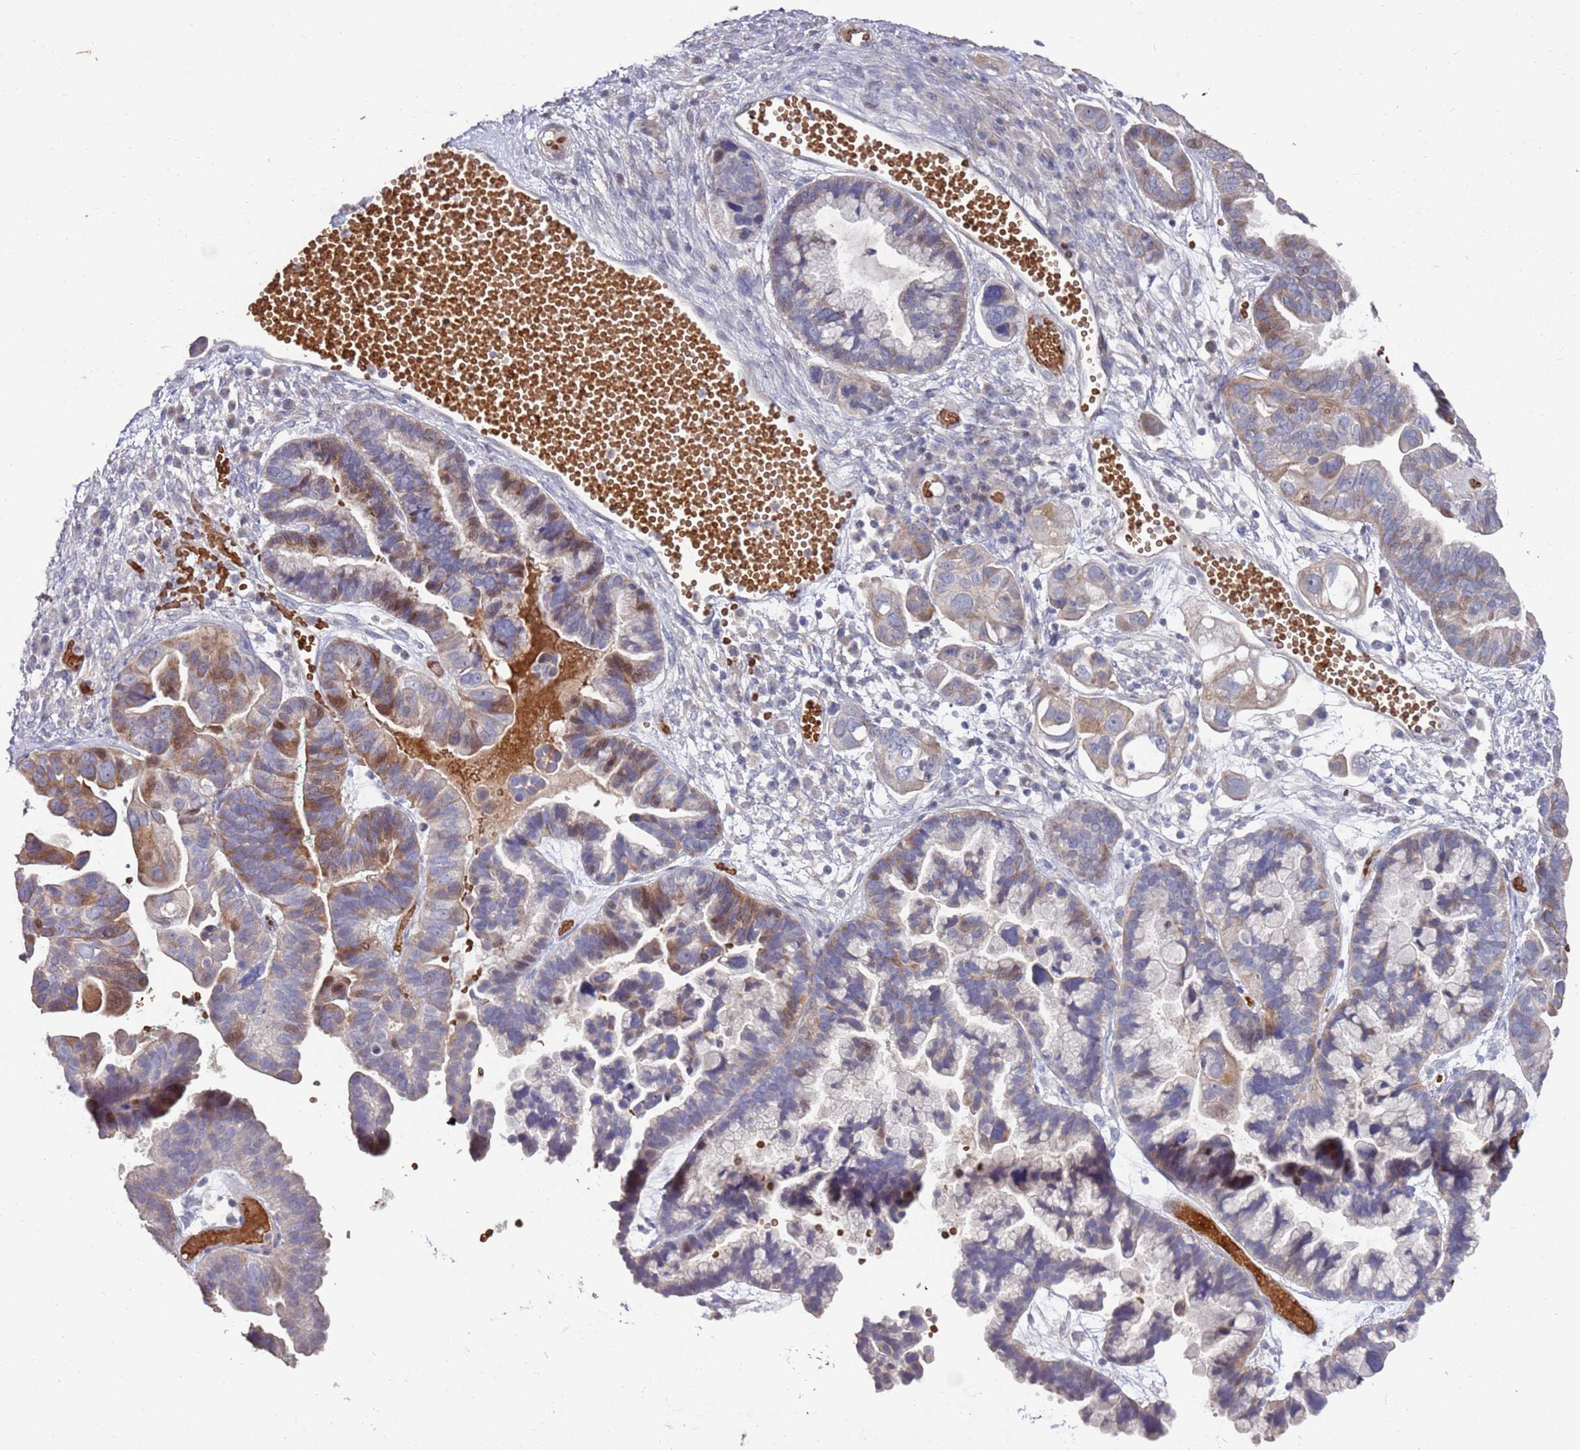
{"staining": {"intensity": "moderate", "quantity": "25%-75%", "location": "cytoplasmic/membranous"}, "tissue": "ovarian cancer", "cell_type": "Tumor cells", "image_type": "cancer", "snomed": [{"axis": "morphology", "description": "Cystadenocarcinoma, serous, NOS"}, {"axis": "topography", "description": "Ovary"}], "caption": "A micrograph of human ovarian cancer (serous cystadenocarcinoma) stained for a protein reveals moderate cytoplasmic/membranous brown staining in tumor cells. (Stains: DAB (3,3'-diaminobenzidine) in brown, nuclei in blue, Microscopy: brightfield microscopy at high magnification).", "gene": "LACC1", "patient": {"sex": "female", "age": 56}}